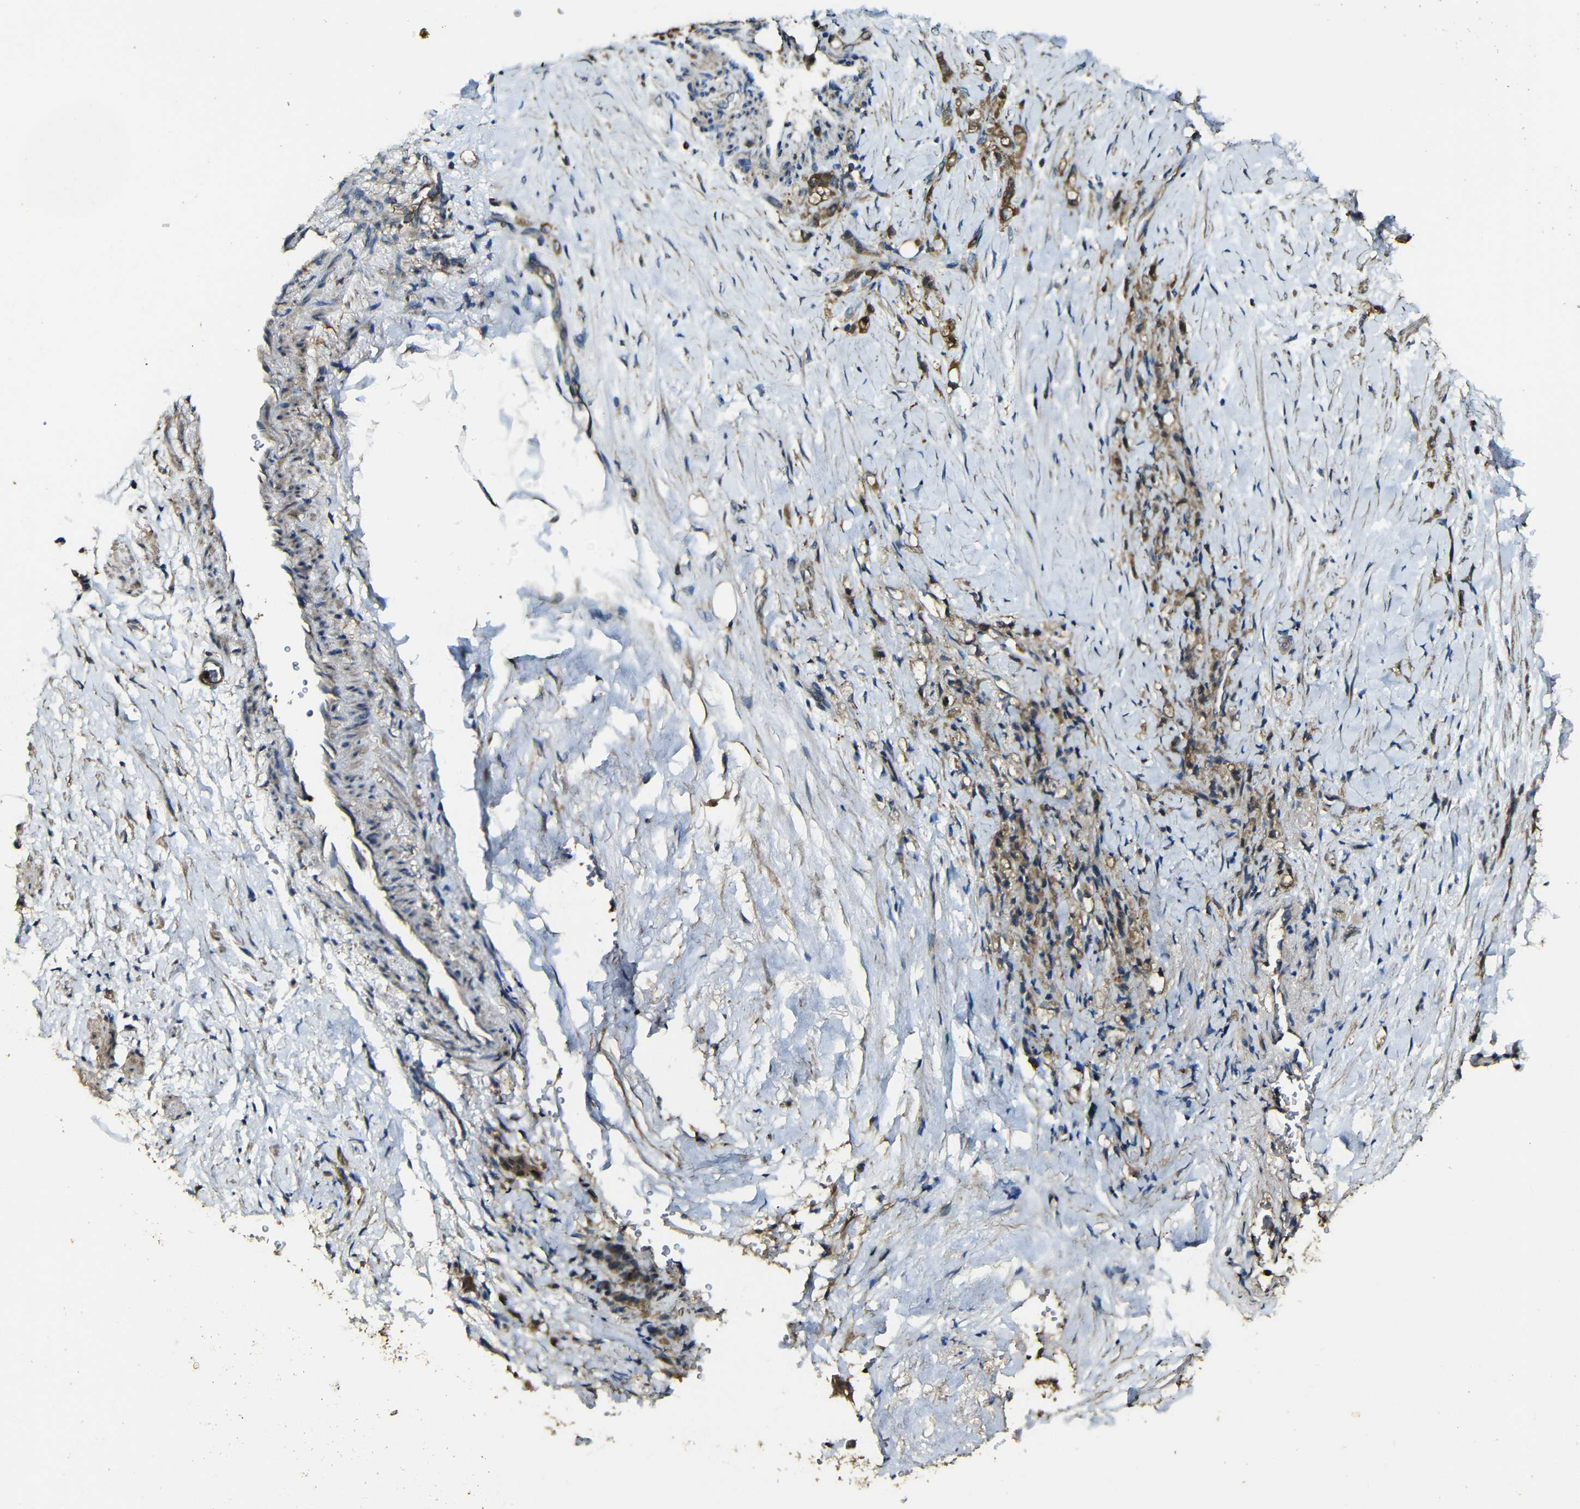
{"staining": {"intensity": "strong", "quantity": ">75%", "location": "cytoplasmic/membranous"}, "tissue": "stomach cancer", "cell_type": "Tumor cells", "image_type": "cancer", "snomed": [{"axis": "morphology", "description": "Adenocarcinoma, NOS"}, {"axis": "topography", "description": "Stomach"}], "caption": "The immunohistochemical stain shows strong cytoplasmic/membranous expression in tumor cells of adenocarcinoma (stomach) tissue.", "gene": "CASP8", "patient": {"sex": "male", "age": 82}}